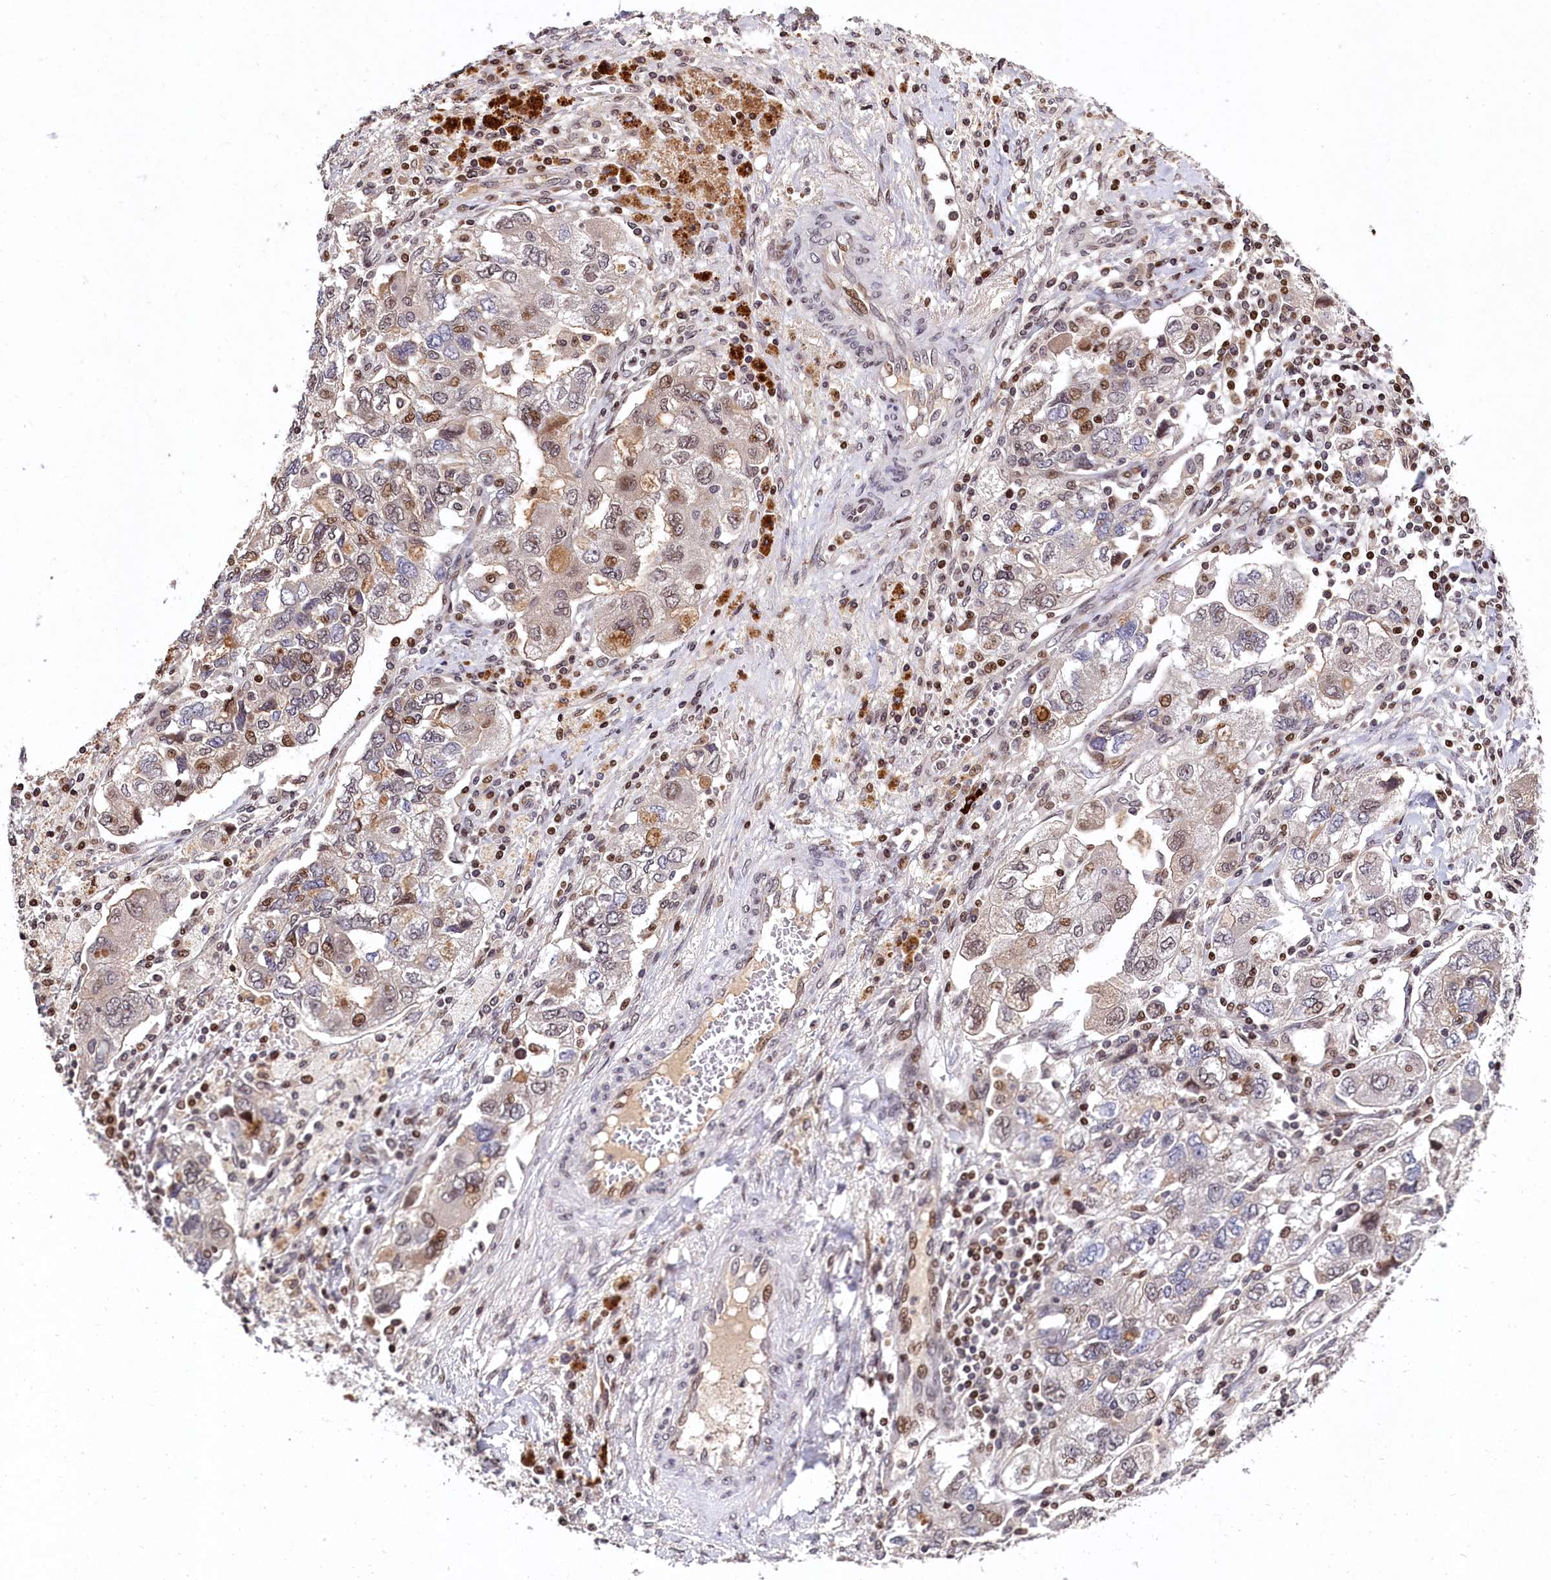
{"staining": {"intensity": "moderate", "quantity": "25%-75%", "location": "nuclear"}, "tissue": "ovarian cancer", "cell_type": "Tumor cells", "image_type": "cancer", "snomed": [{"axis": "morphology", "description": "Carcinoma, NOS"}, {"axis": "morphology", "description": "Cystadenocarcinoma, serous, NOS"}, {"axis": "topography", "description": "Ovary"}], "caption": "The image shows a brown stain indicating the presence of a protein in the nuclear of tumor cells in ovarian serous cystadenocarcinoma.", "gene": "FAM217B", "patient": {"sex": "female", "age": 69}}